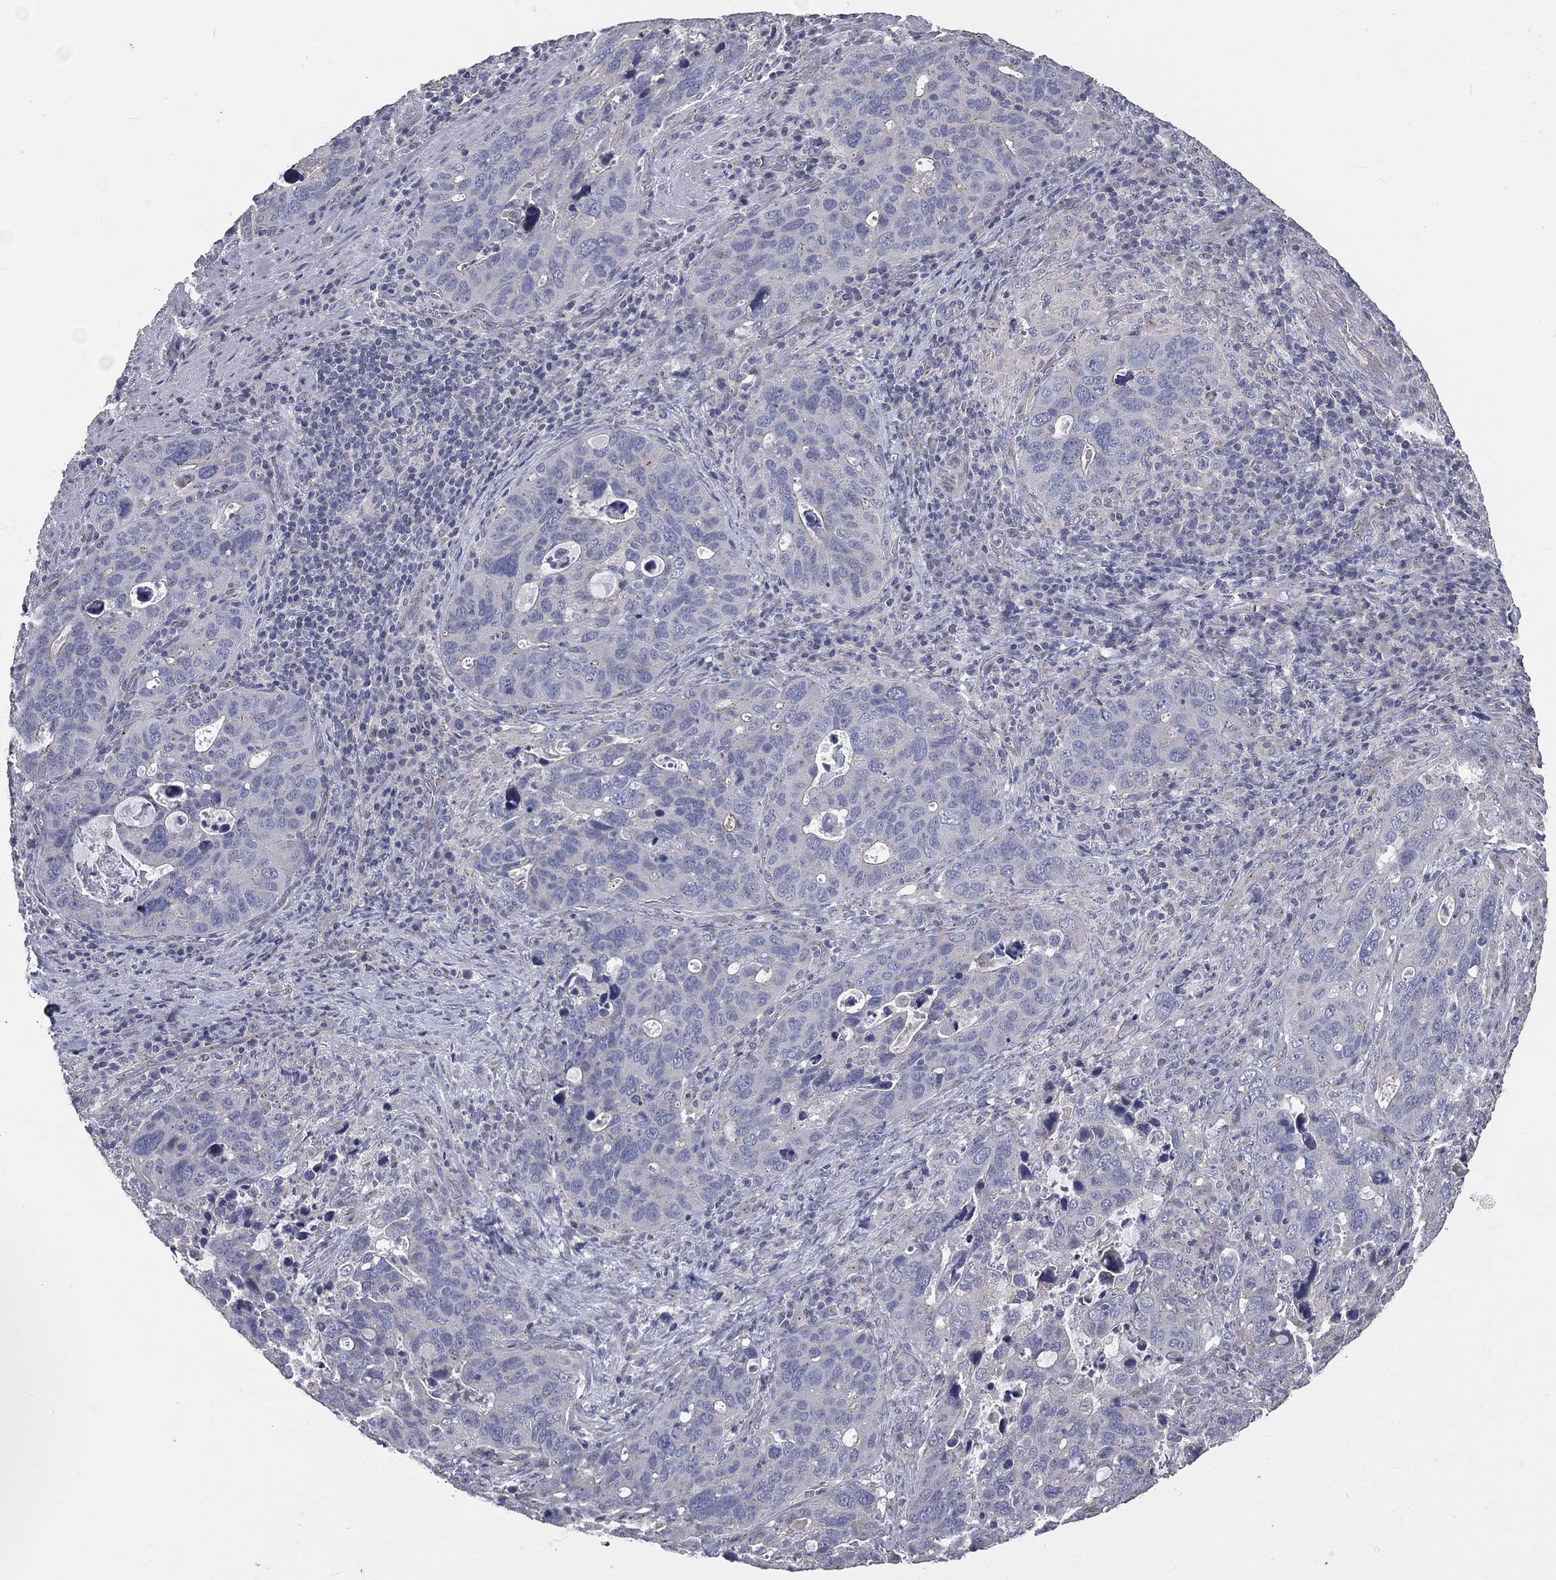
{"staining": {"intensity": "negative", "quantity": "none", "location": "none"}, "tissue": "stomach cancer", "cell_type": "Tumor cells", "image_type": "cancer", "snomed": [{"axis": "morphology", "description": "Adenocarcinoma, NOS"}, {"axis": "topography", "description": "Stomach"}], "caption": "A histopathology image of human stomach cancer (adenocarcinoma) is negative for staining in tumor cells.", "gene": "CROCC", "patient": {"sex": "male", "age": 54}}